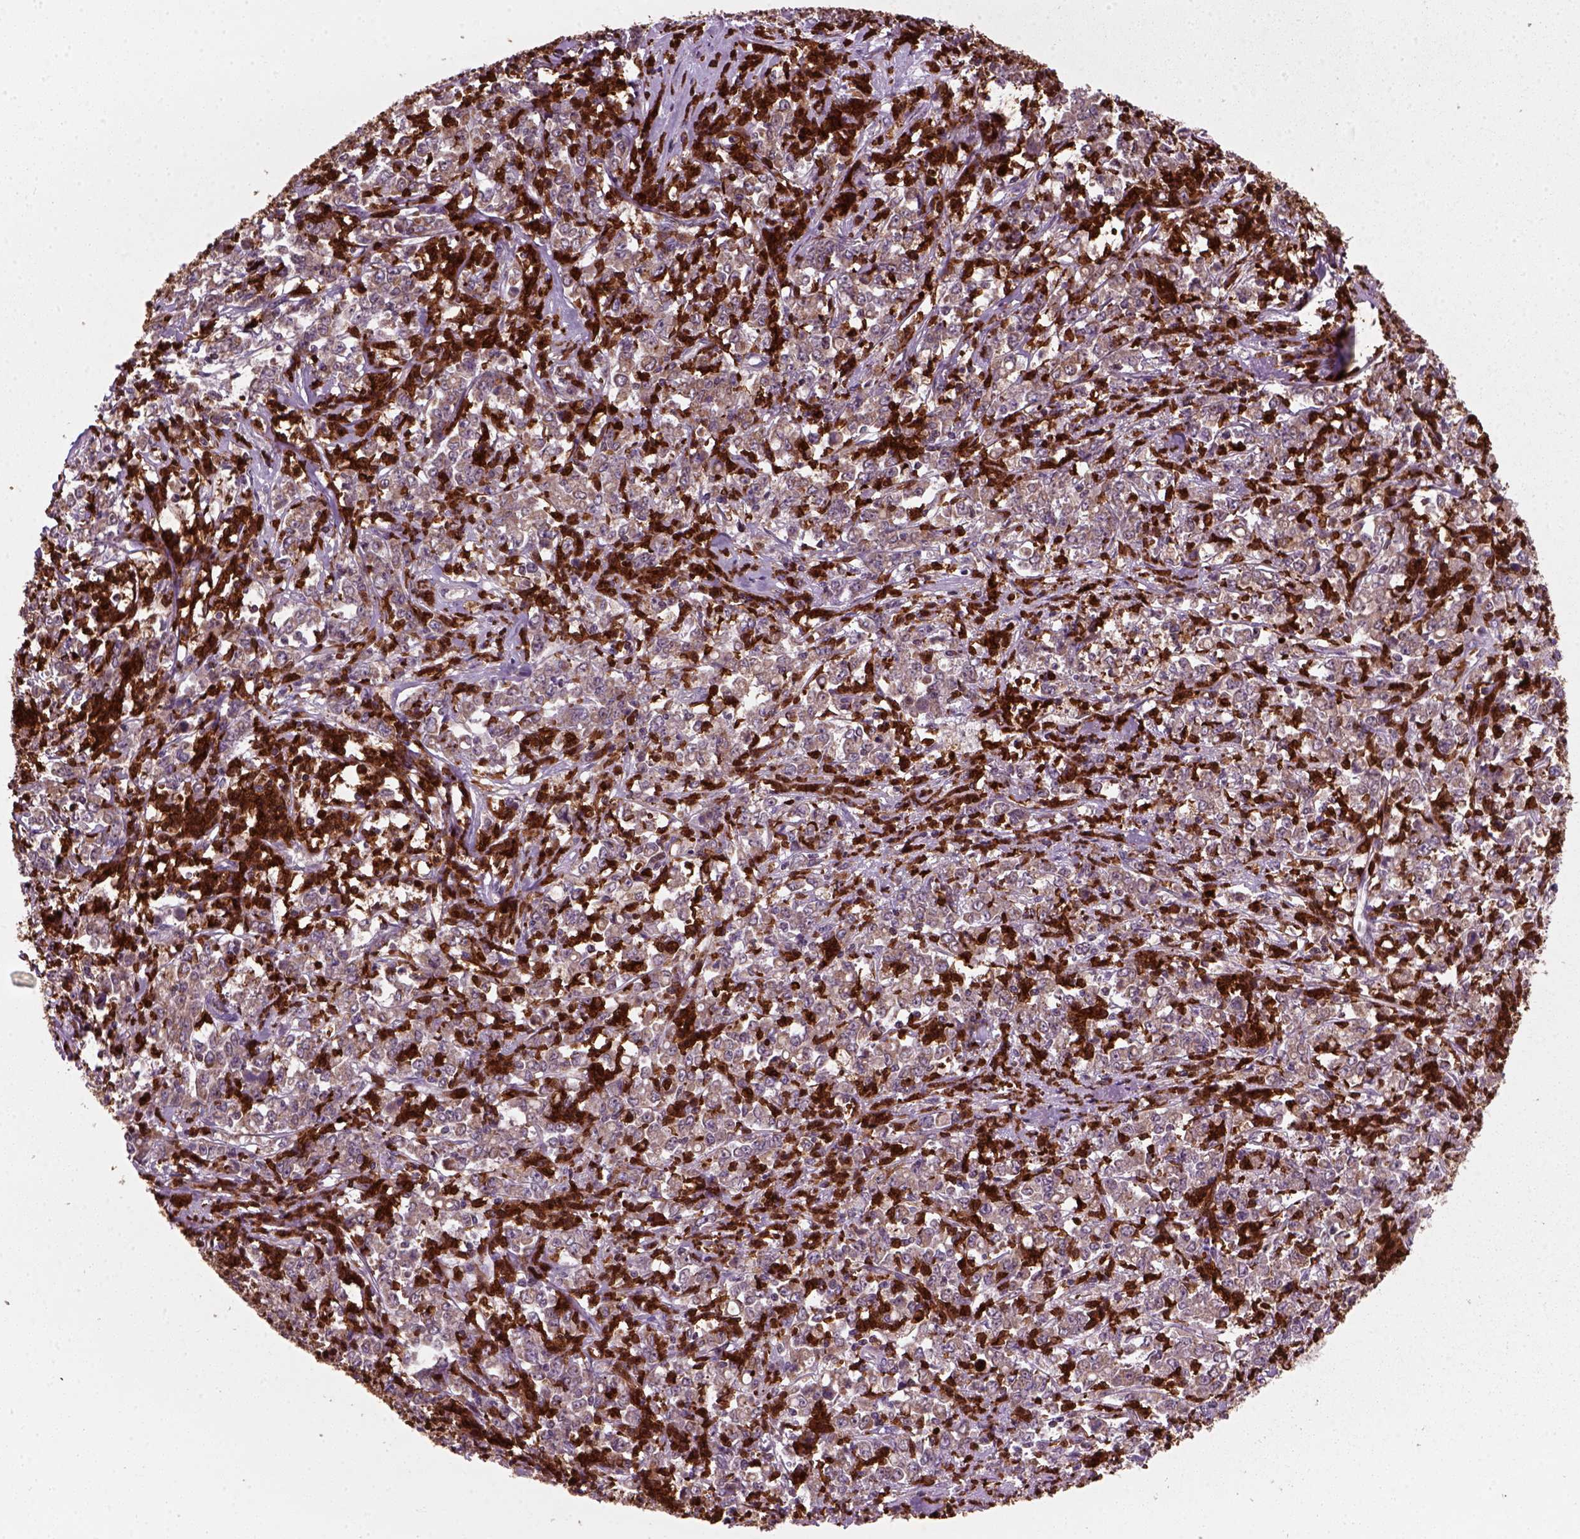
{"staining": {"intensity": "moderate", "quantity": ">75%", "location": "cytoplasmic/membranous"}, "tissue": "stomach cancer", "cell_type": "Tumor cells", "image_type": "cancer", "snomed": [{"axis": "morphology", "description": "Adenocarcinoma, NOS"}, {"axis": "topography", "description": "Stomach, lower"}], "caption": "Stomach adenocarcinoma tissue shows moderate cytoplasmic/membranous expression in about >75% of tumor cells", "gene": "NUDT16L1", "patient": {"sex": "female", "age": 71}}